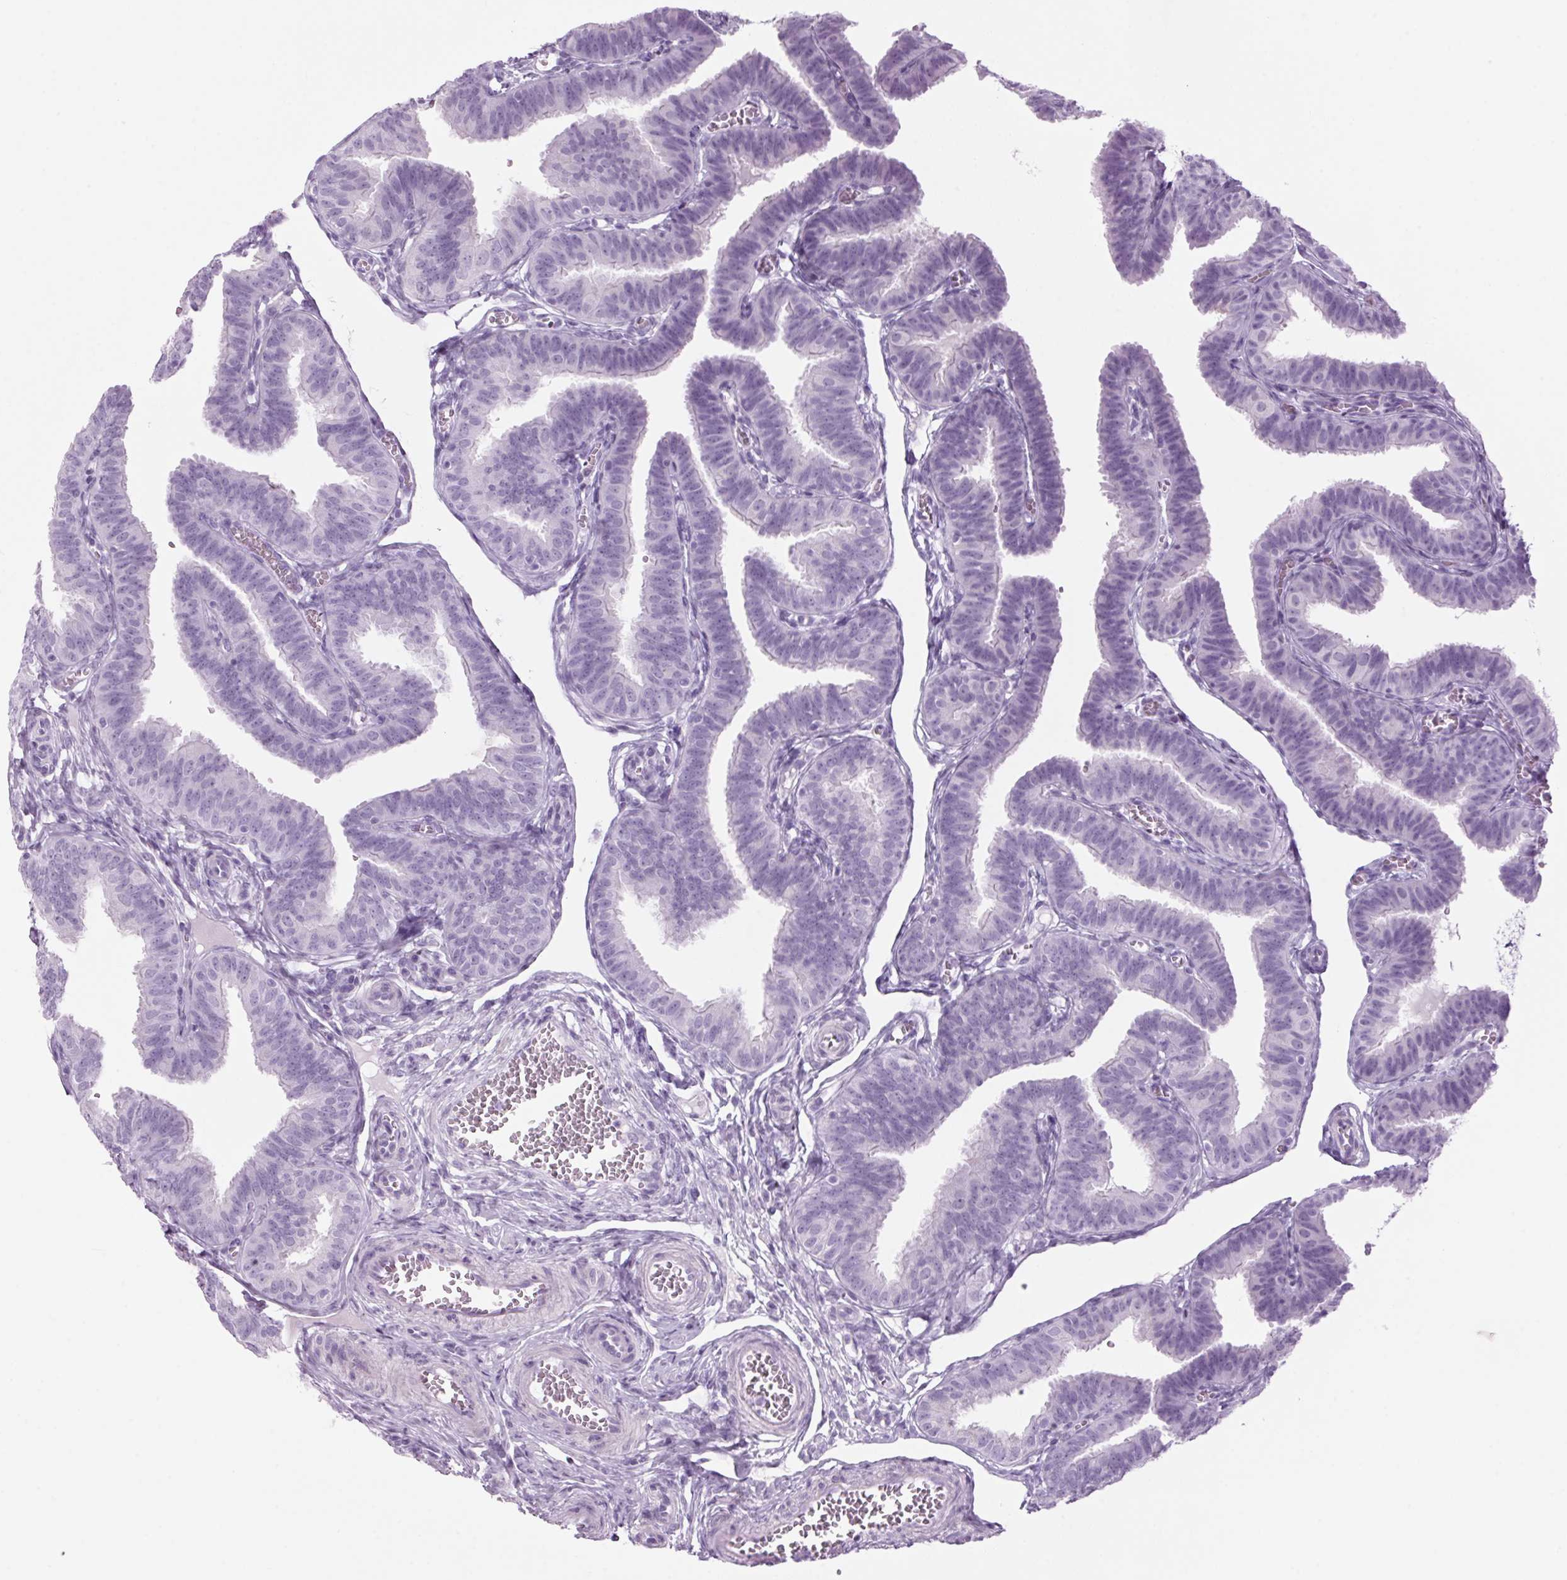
{"staining": {"intensity": "negative", "quantity": "none", "location": "none"}, "tissue": "fallopian tube", "cell_type": "Glandular cells", "image_type": "normal", "snomed": [{"axis": "morphology", "description": "Normal tissue, NOS"}, {"axis": "topography", "description": "Fallopian tube"}], "caption": "Immunohistochemical staining of unremarkable fallopian tube exhibits no significant staining in glandular cells.", "gene": "PPP1R1A", "patient": {"sex": "female", "age": 25}}